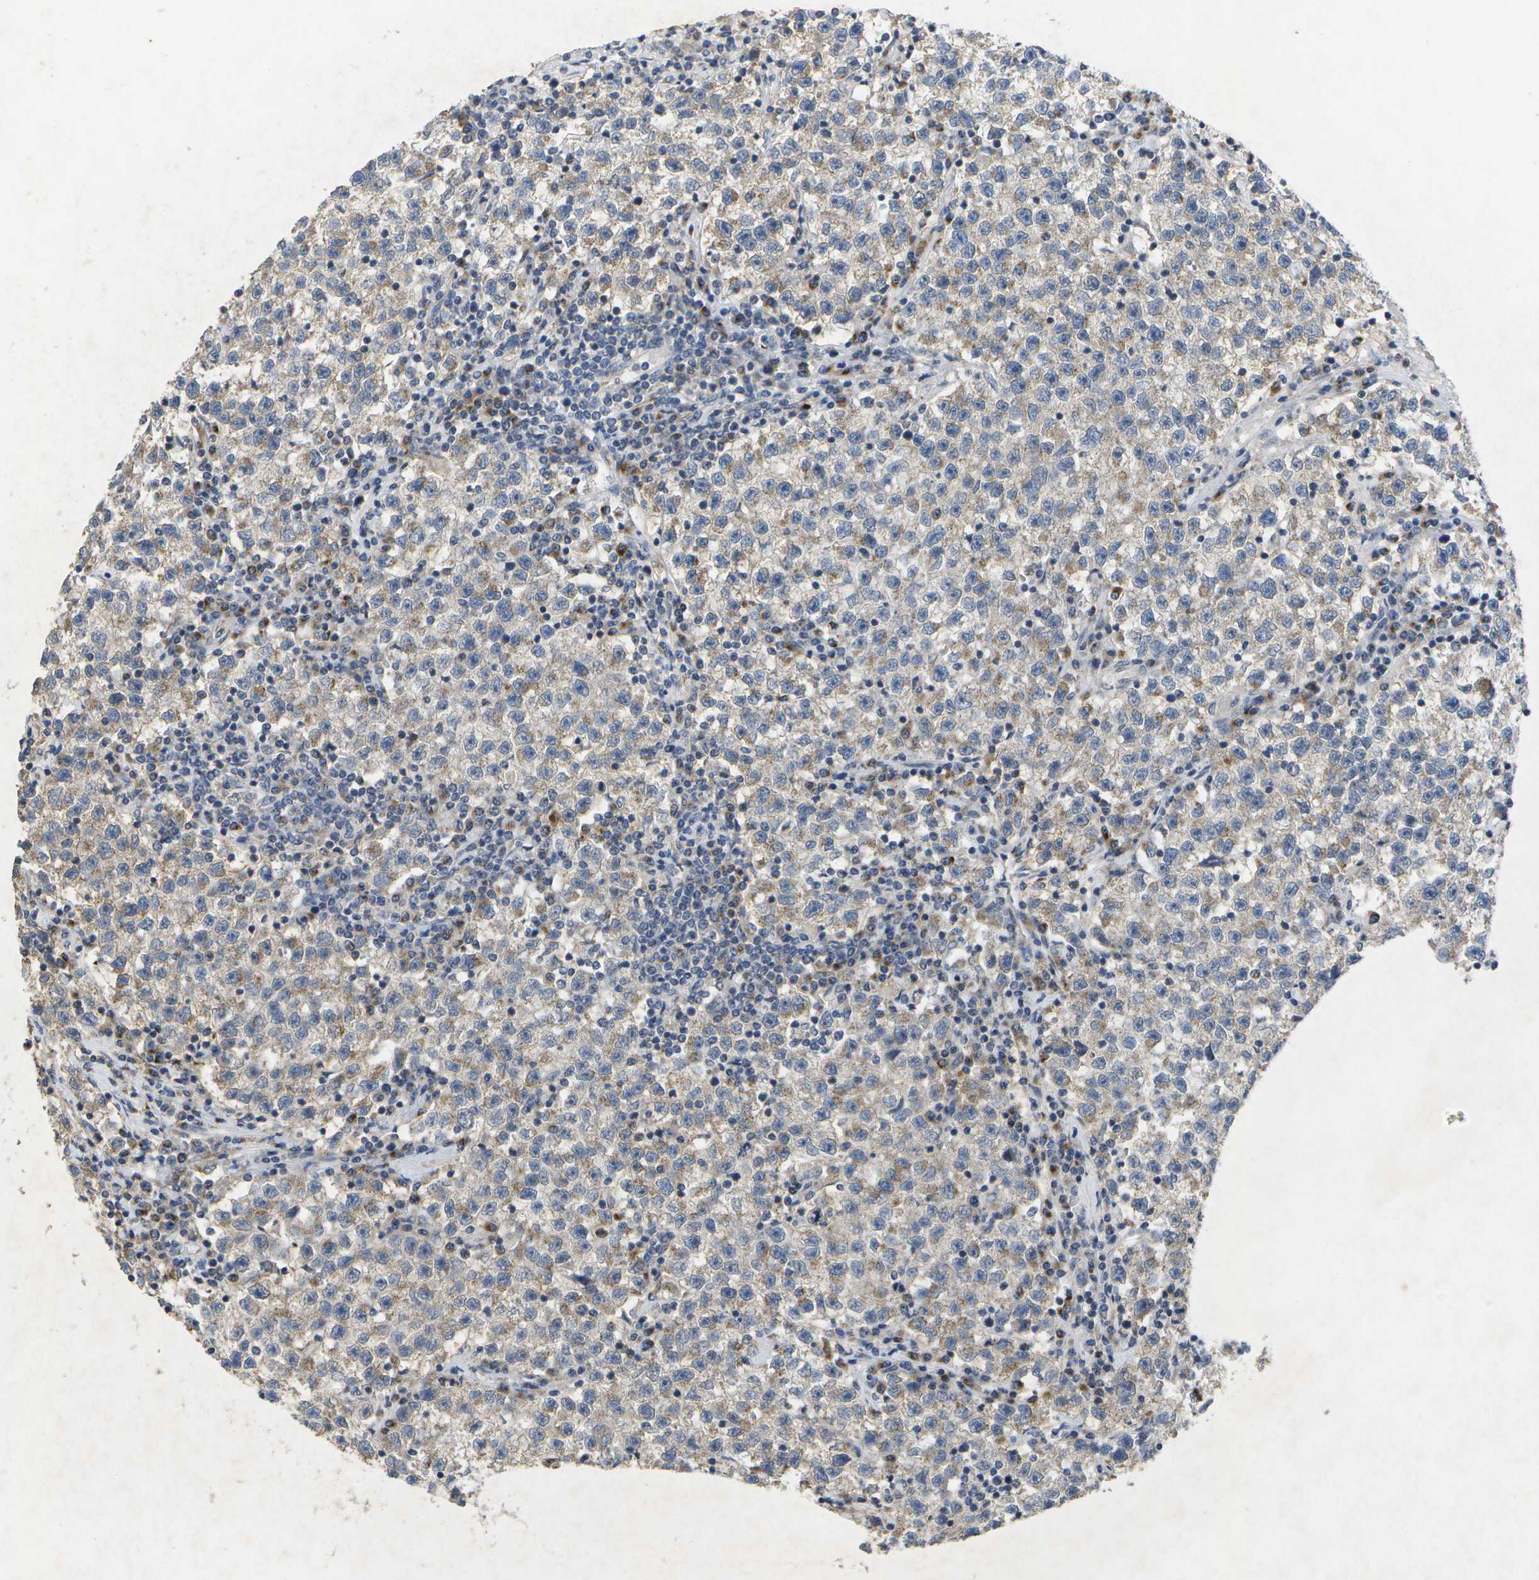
{"staining": {"intensity": "weak", "quantity": "25%-75%", "location": "cytoplasmic/membranous"}, "tissue": "testis cancer", "cell_type": "Tumor cells", "image_type": "cancer", "snomed": [{"axis": "morphology", "description": "Seminoma, NOS"}, {"axis": "topography", "description": "Testis"}], "caption": "Protein staining by immunohistochemistry exhibits weak cytoplasmic/membranous expression in about 25%-75% of tumor cells in testis cancer.", "gene": "KDELR1", "patient": {"sex": "male", "age": 22}}